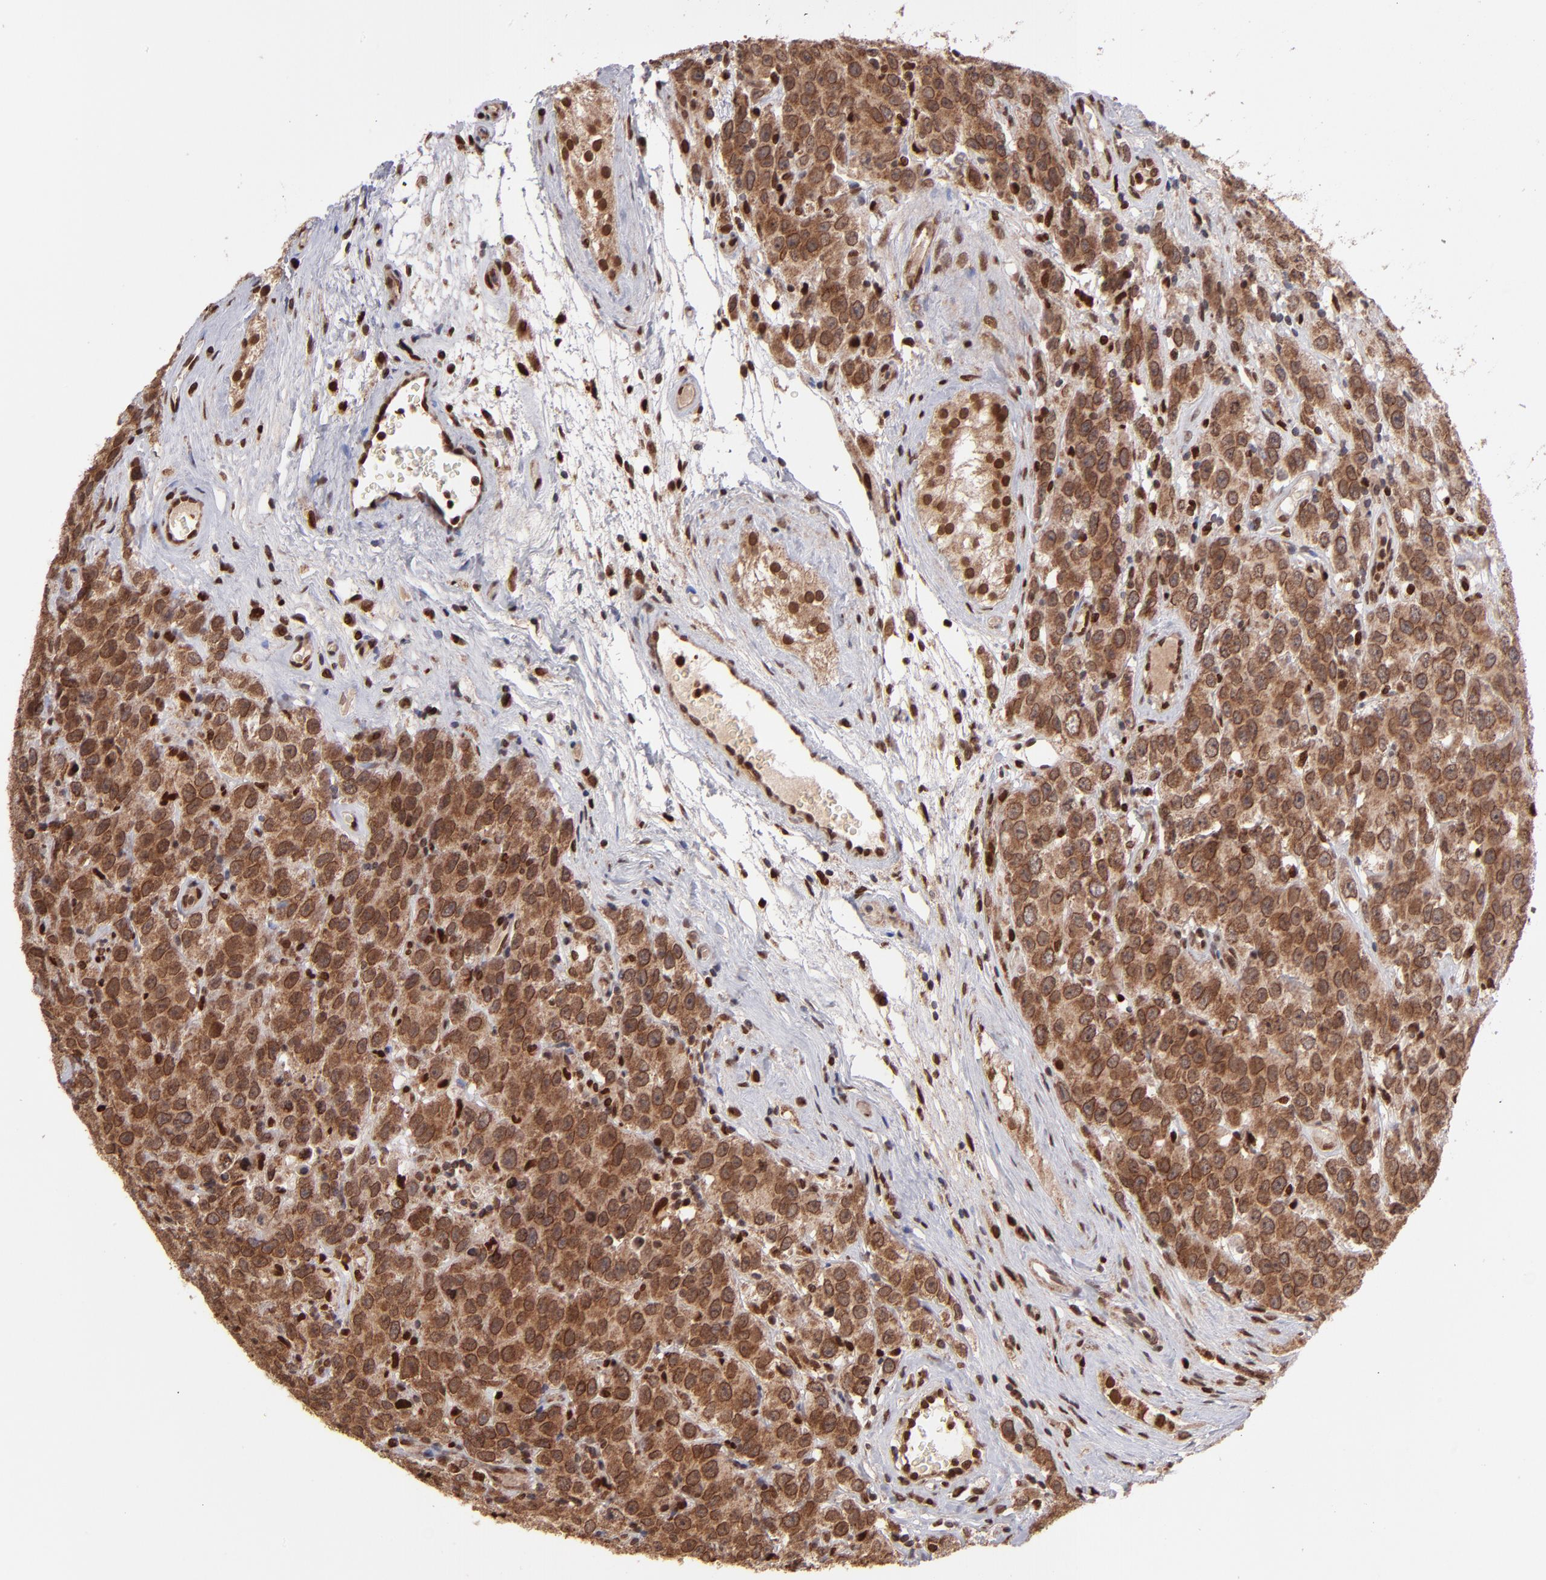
{"staining": {"intensity": "strong", "quantity": ">75%", "location": "cytoplasmic/membranous,nuclear"}, "tissue": "testis cancer", "cell_type": "Tumor cells", "image_type": "cancer", "snomed": [{"axis": "morphology", "description": "Seminoma, NOS"}, {"axis": "topography", "description": "Testis"}], "caption": "A high amount of strong cytoplasmic/membranous and nuclear expression is seen in approximately >75% of tumor cells in testis cancer (seminoma) tissue. Using DAB (brown) and hematoxylin (blue) stains, captured at high magnification using brightfield microscopy.", "gene": "TOP1MT", "patient": {"sex": "male", "age": 52}}